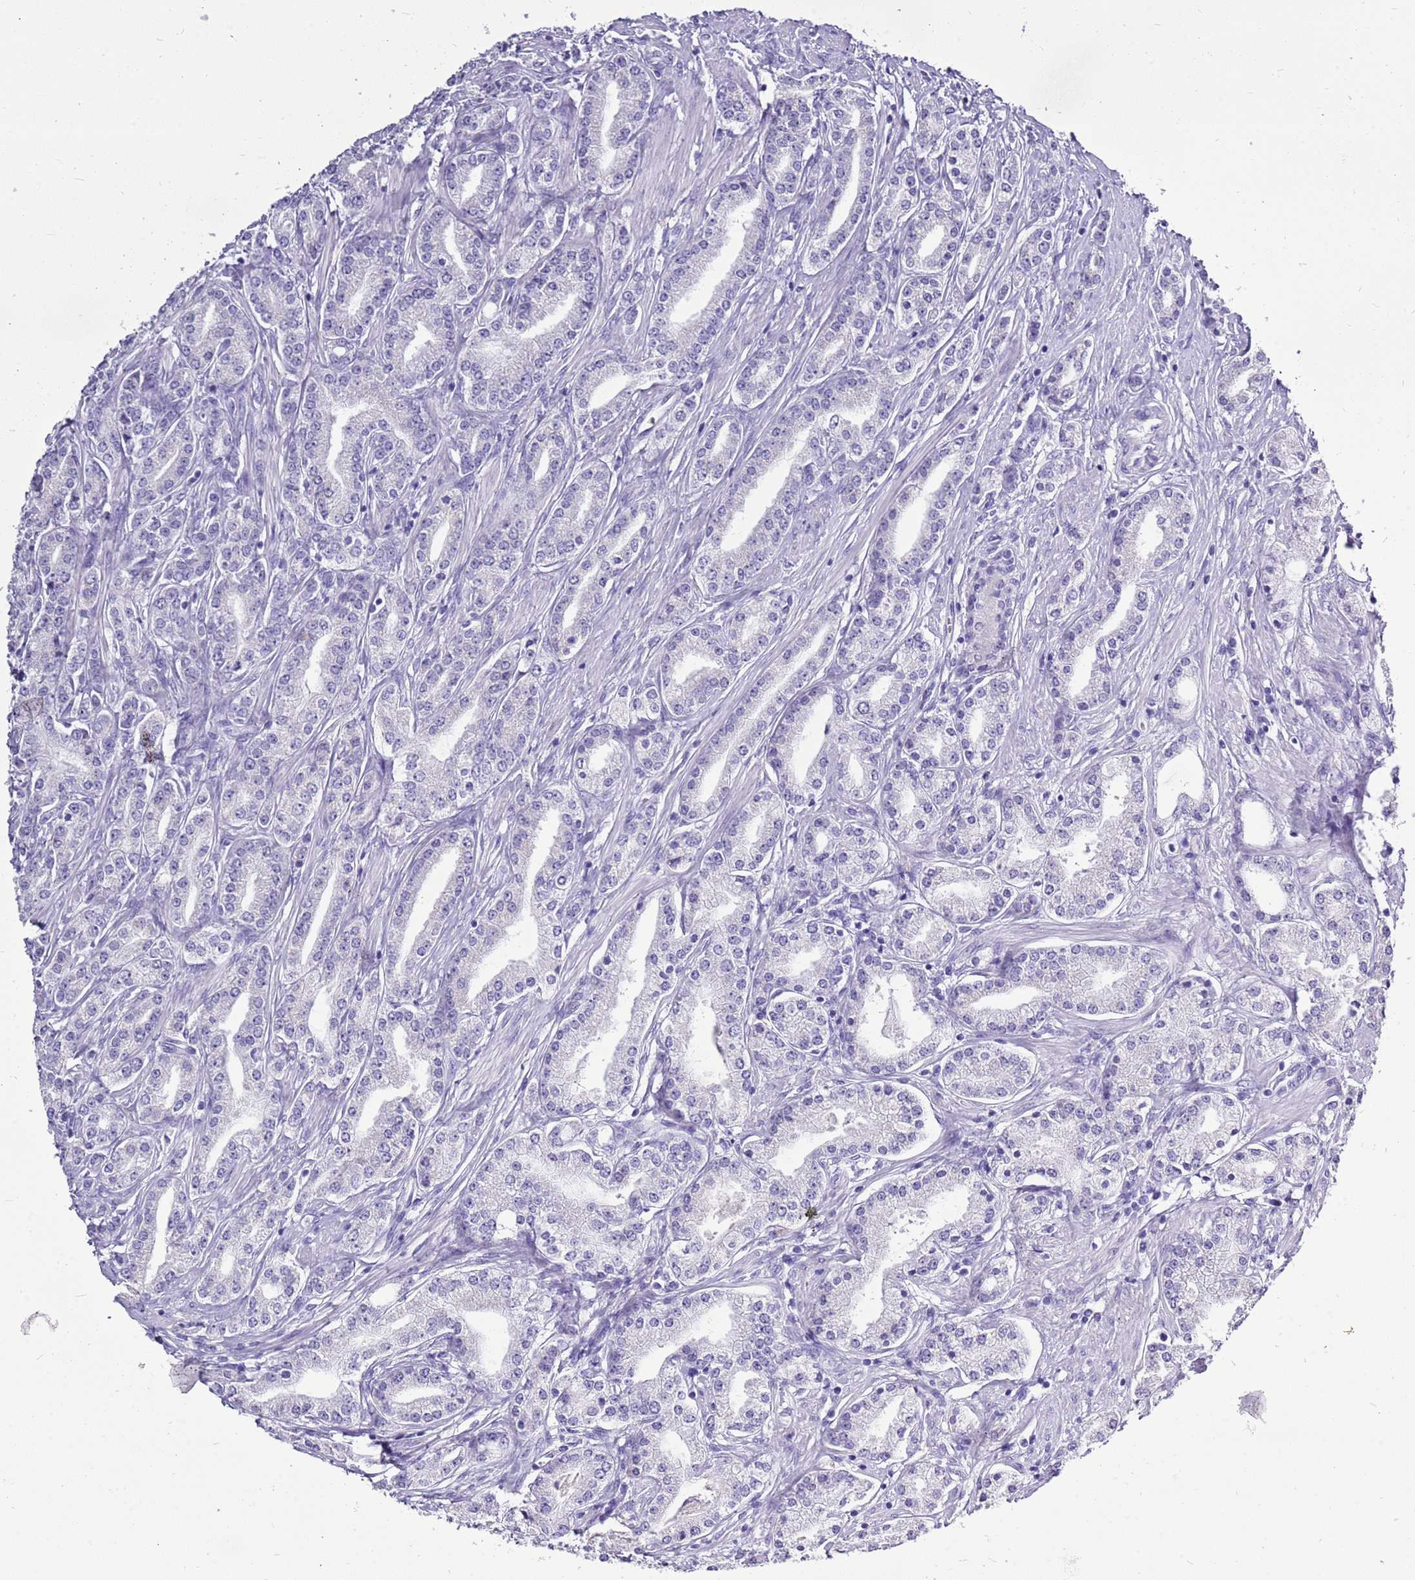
{"staining": {"intensity": "negative", "quantity": "none", "location": "none"}, "tissue": "prostate cancer", "cell_type": "Tumor cells", "image_type": "cancer", "snomed": [{"axis": "morphology", "description": "Adenocarcinoma, High grade"}, {"axis": "topography", "description": "Prostate"}], "caption": "Tumor cells show no significant protein expression in prostate adenocarcinoma (high-grade).", "gene": "ACSS3", "patient": {"sex": "male", "age": 66}}